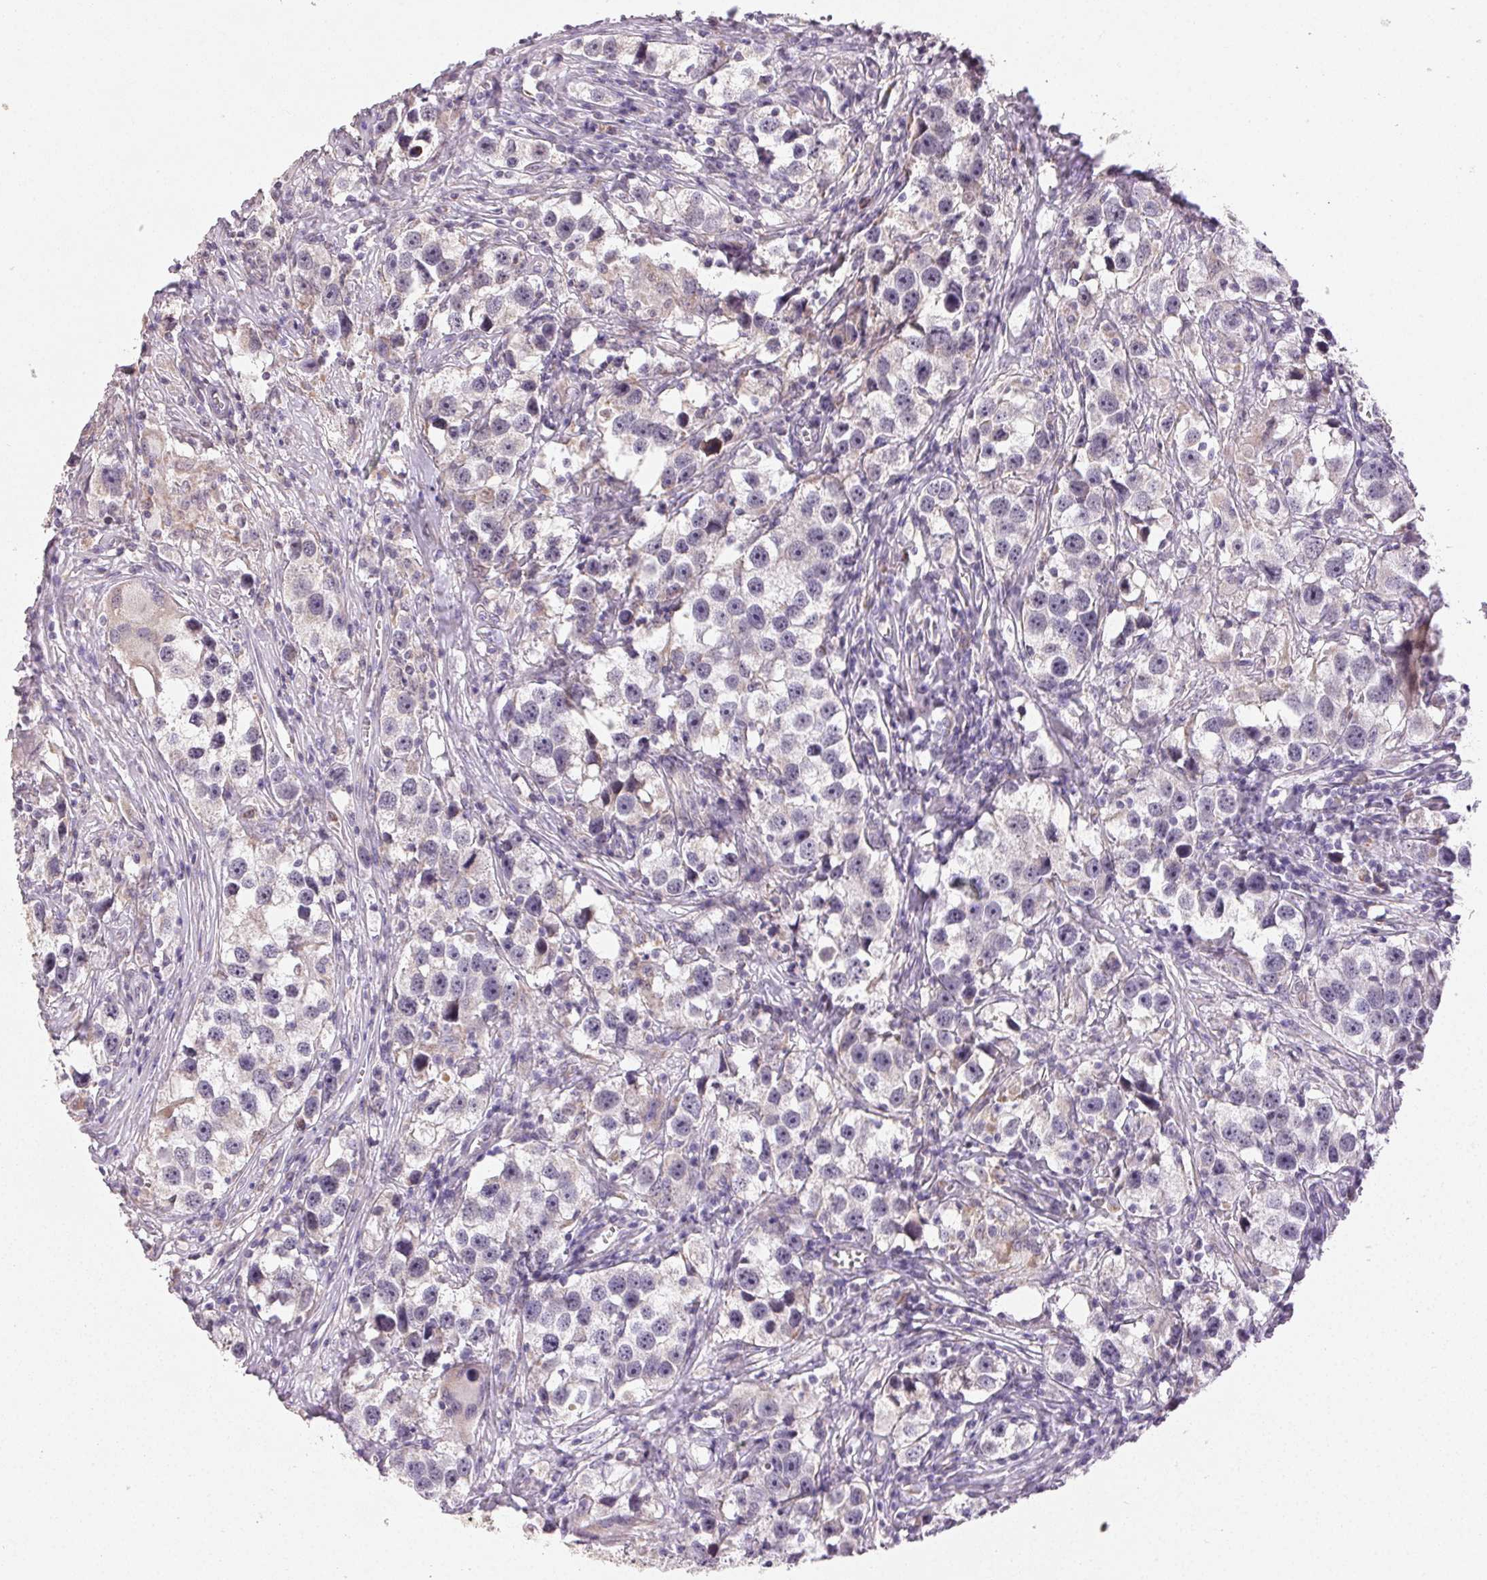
{"staining": {"intensity": "negative", "quantity": "none", "location": "none"}, "tissue": "testis cancer", "cell_type": "Tumor cells", "image_type": "cancer", "snomed": [{"axis": "morphology", "description": "Seminoma, NOS"}, {"axis": "topography", "description": "Testis"}], "caption": "IHC of testis seminoma exhibits no staining in tumor cells.", "gene": "CLASP1", "patient": {"sex": "male", "age": 49}}